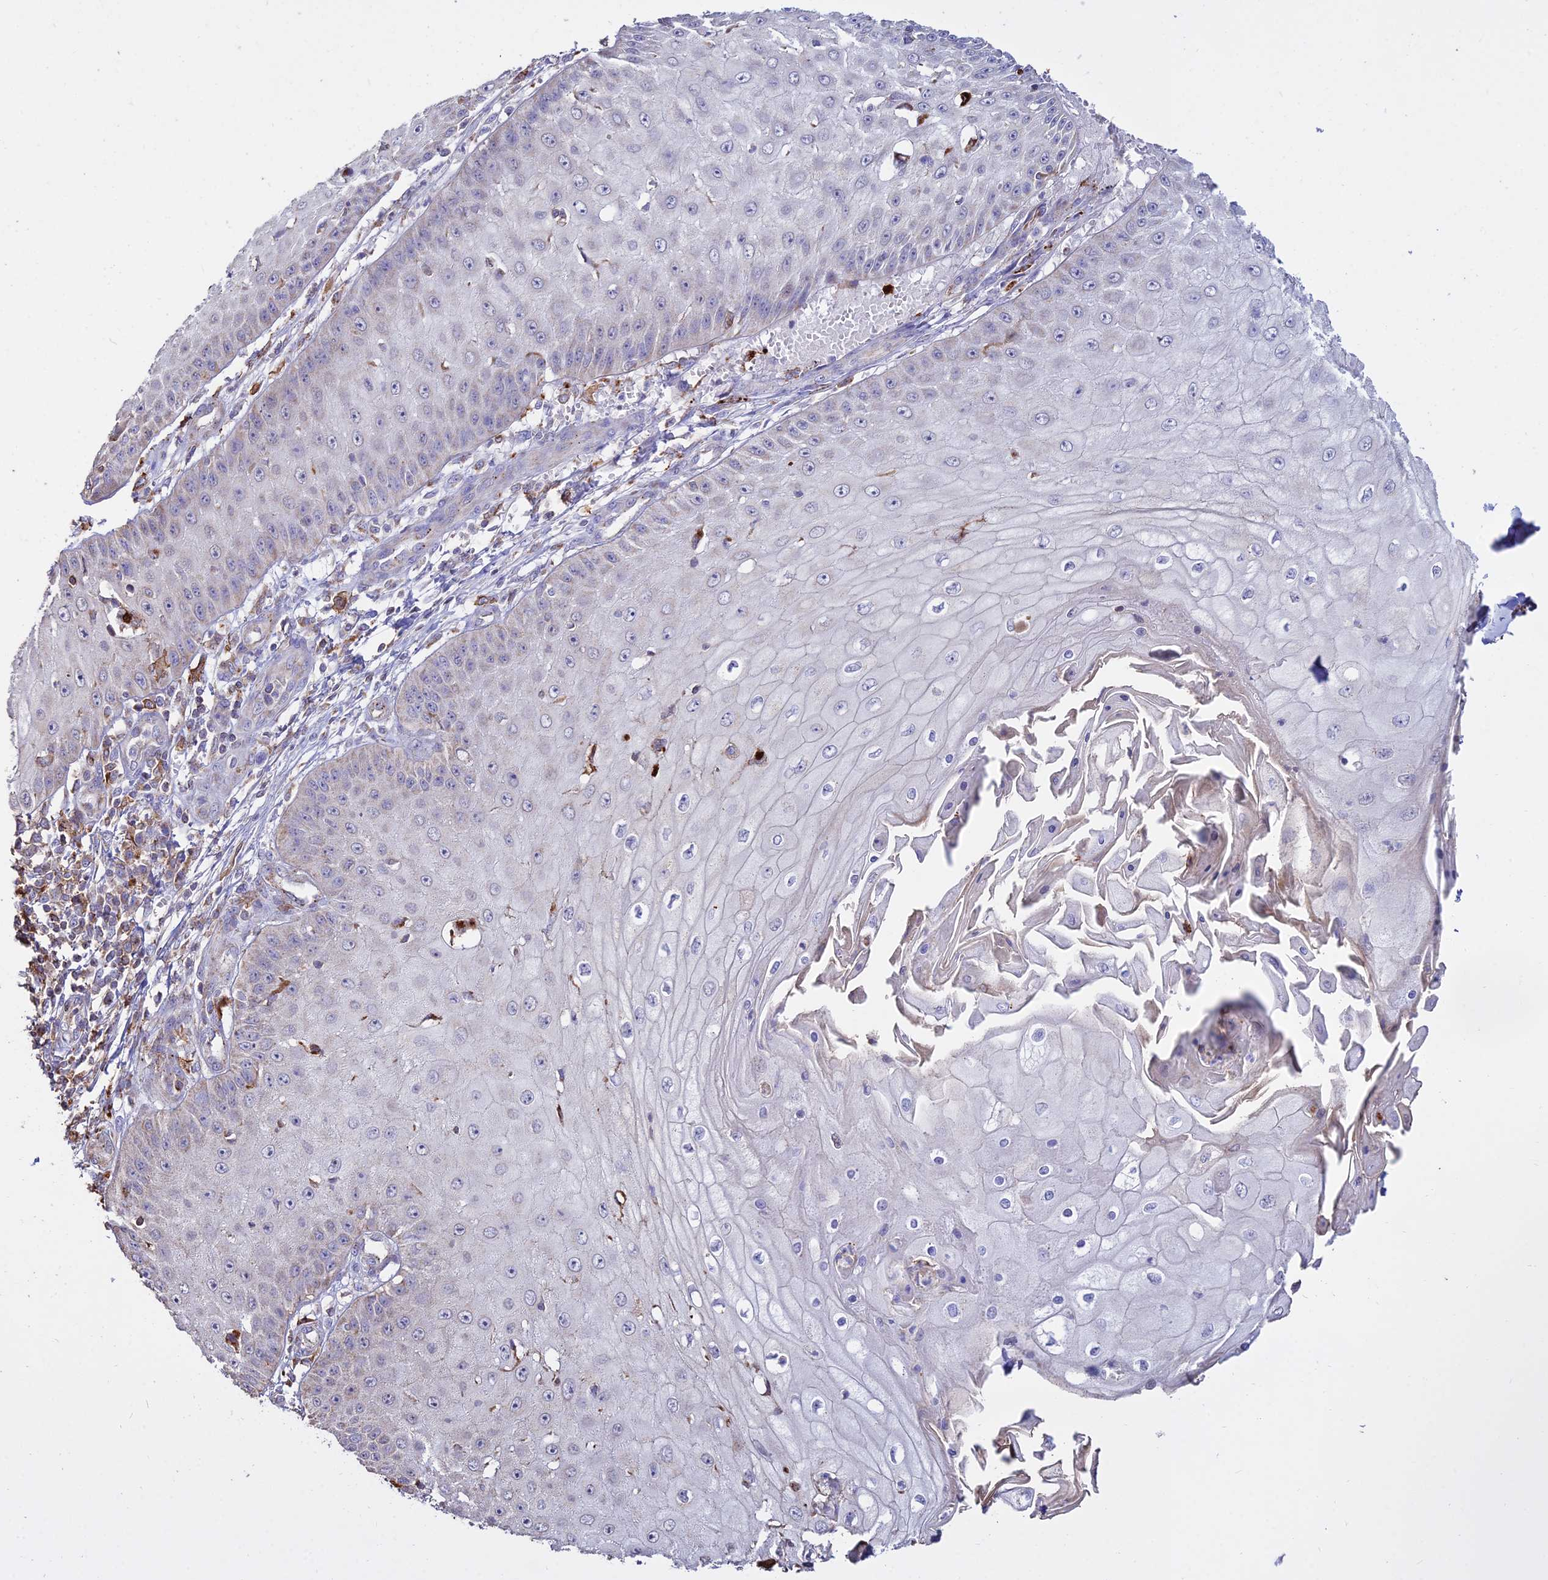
{"staining": {"intensity": "negative", "quantity": "none", "location": "none"}, "tissue": "skin cancer", "cell_type": "Tumor cells", "image_type": "cancer", "snomed": [{"axis": "morphology", "description": "Squamous cell carcinoma, NOS"}, {"axis": "topography", "description": "Skin"}], "caption": "Tumor cells are negative for brown protein staining in skin cancer (squamous cell carcinoma).", "gene": "PNLIPRP3", "patient": {"sex": "male", "age": 70}}